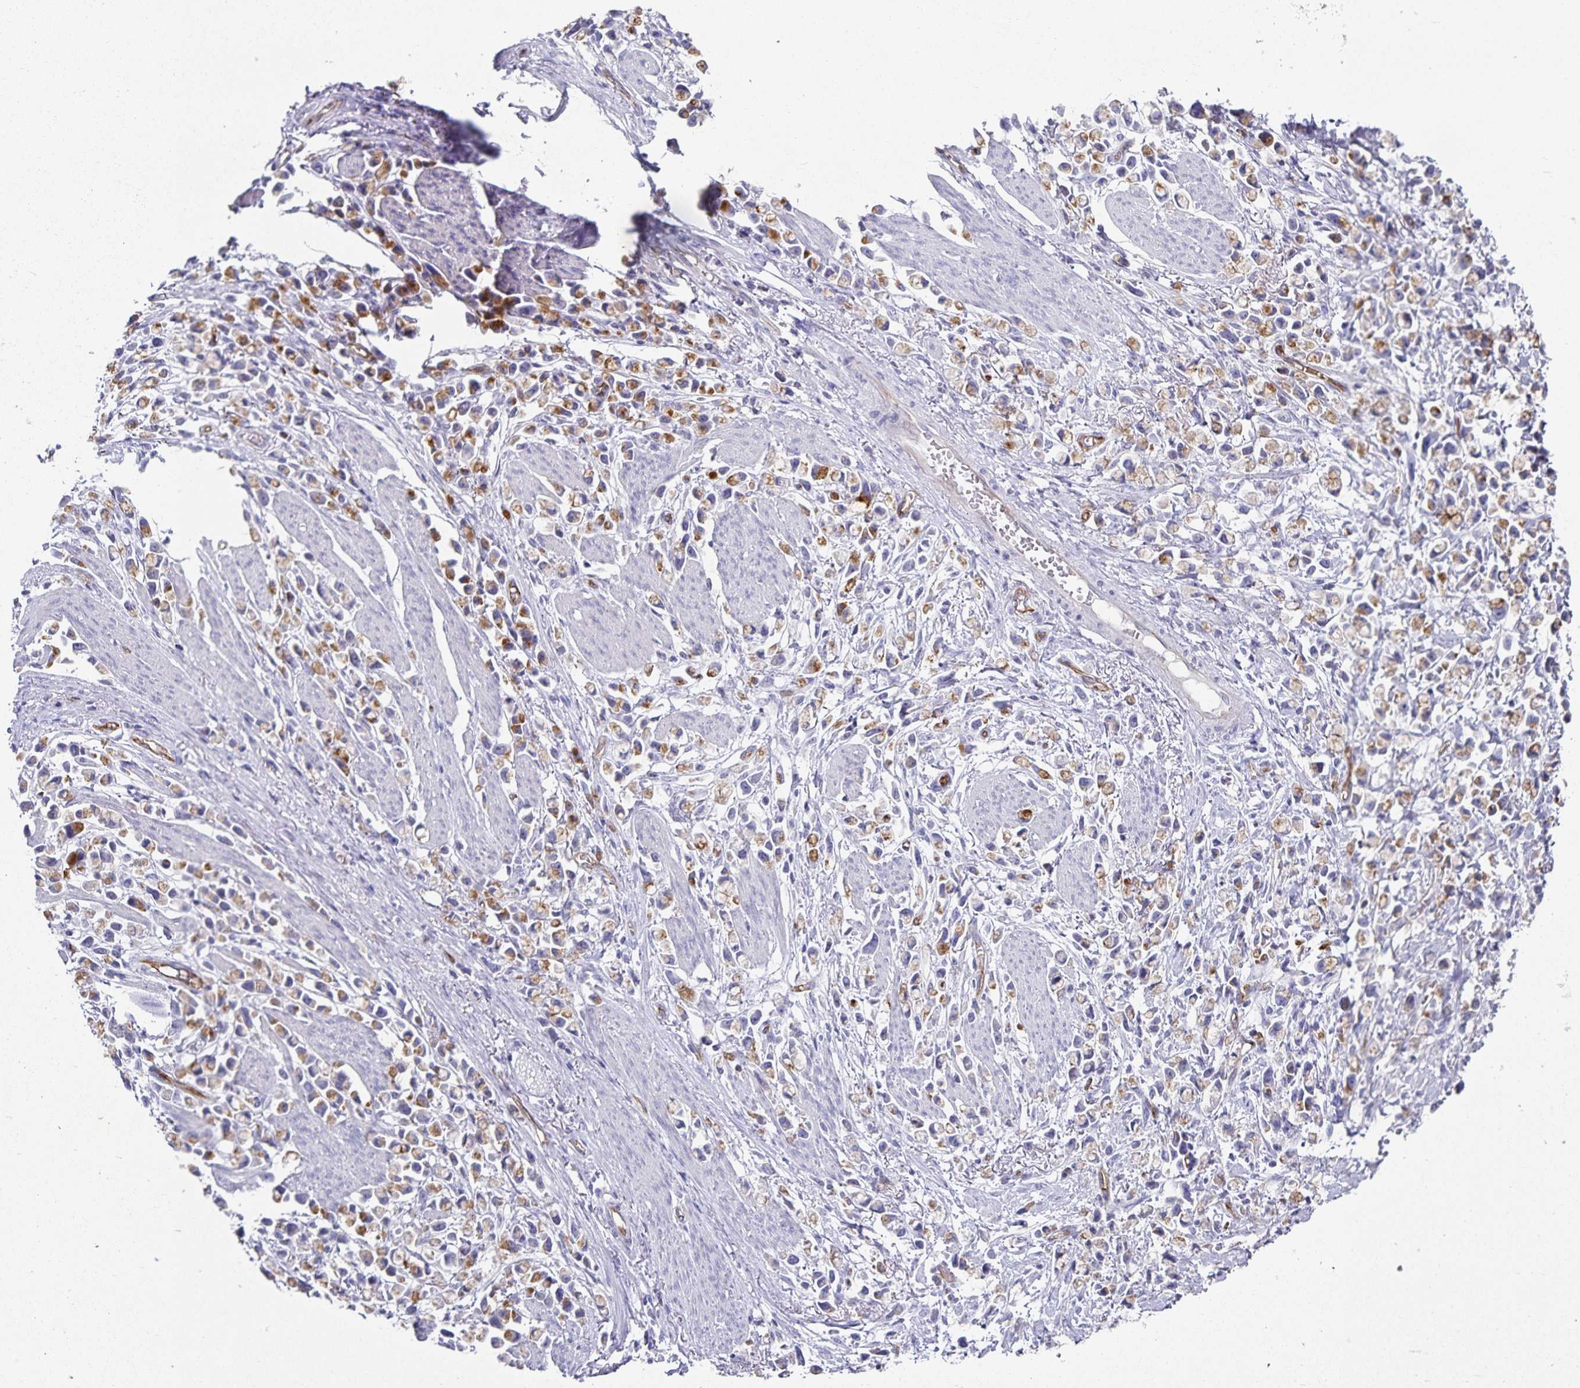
{"staining": {"intensity": "moderate", "quantity": "25%-75%", "location": "cytoplasmic/membranous"}, "tissue": "stomach cancer", "cell_type": "Tumor cells", "image_type": "cancer", "snomed": [{"axis": "morphology", "description": "Adenocarcinoma, NOS"}, {"axis": "topography", "description": "Stomach"}], "caption": "The image demonstrates a brown stain indicating the presence of a protein in the cytoplasmic/membranous of tumor cells in stomach adenocarcinoma.", "gene": "PODXL", "patient": {"sex": "female", "age": 81}}